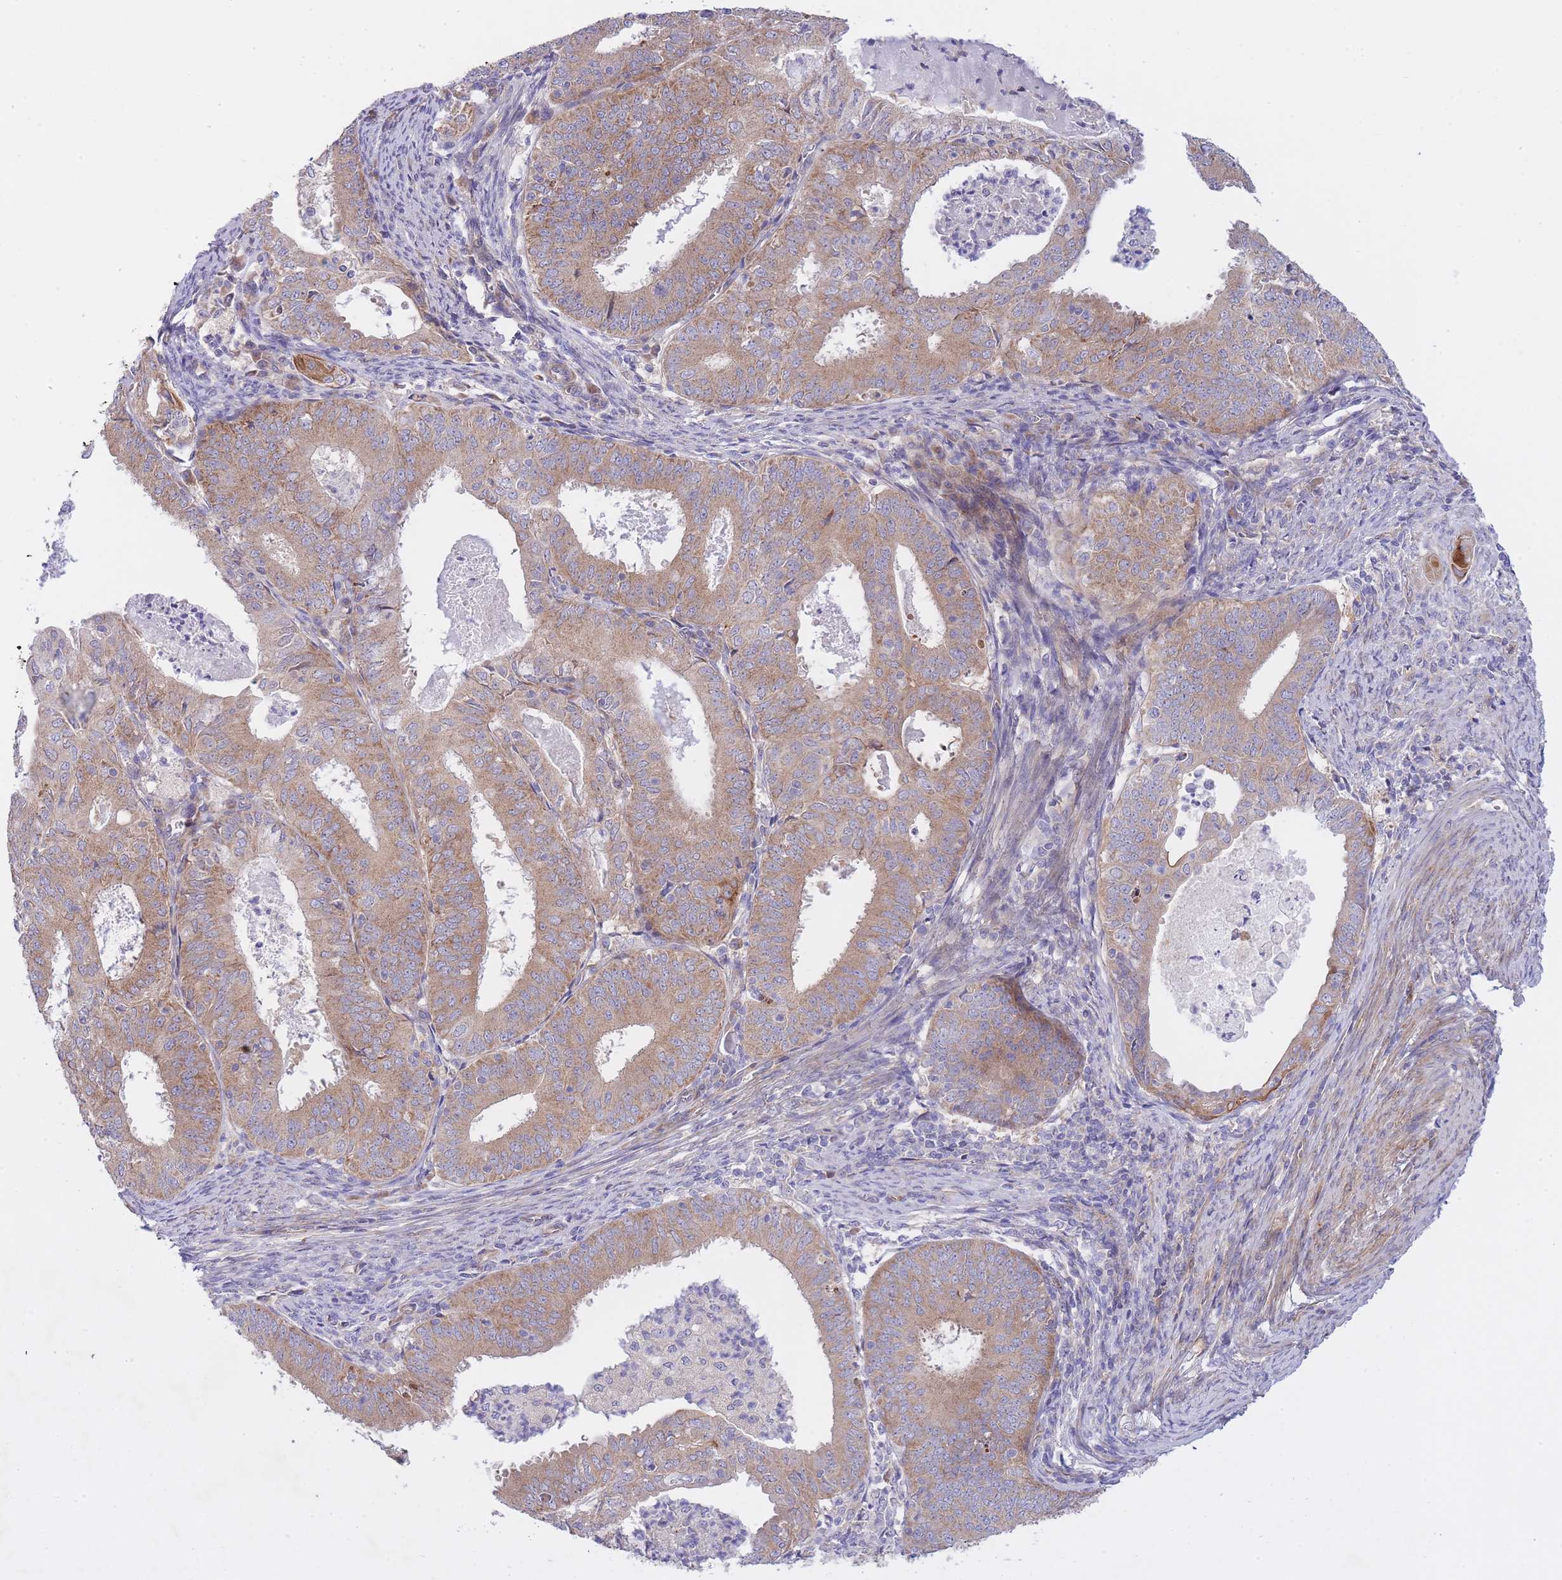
{"staining": {"intensity": "weak", "quantity": ">75%", "location": "cytoplasmic/membranous"}, "tissue": "endometrial cancer", "cell_type": "Tumor cells", "image_type": "cancer", "snomed": [{"axis": "morphology", "description": "Adenocarcinoma, NOS"}, {"axis": "topography", "description": "Endometrium"}], "caption": "This is a micrograph of IHC staining of endometrial cancer (adenocarcinoma), which shows weak expression in the cytoplasmic/membranous of tumor cells.", "gene": "CHAC1", "patient": {"sex": "female", "age": 57}}